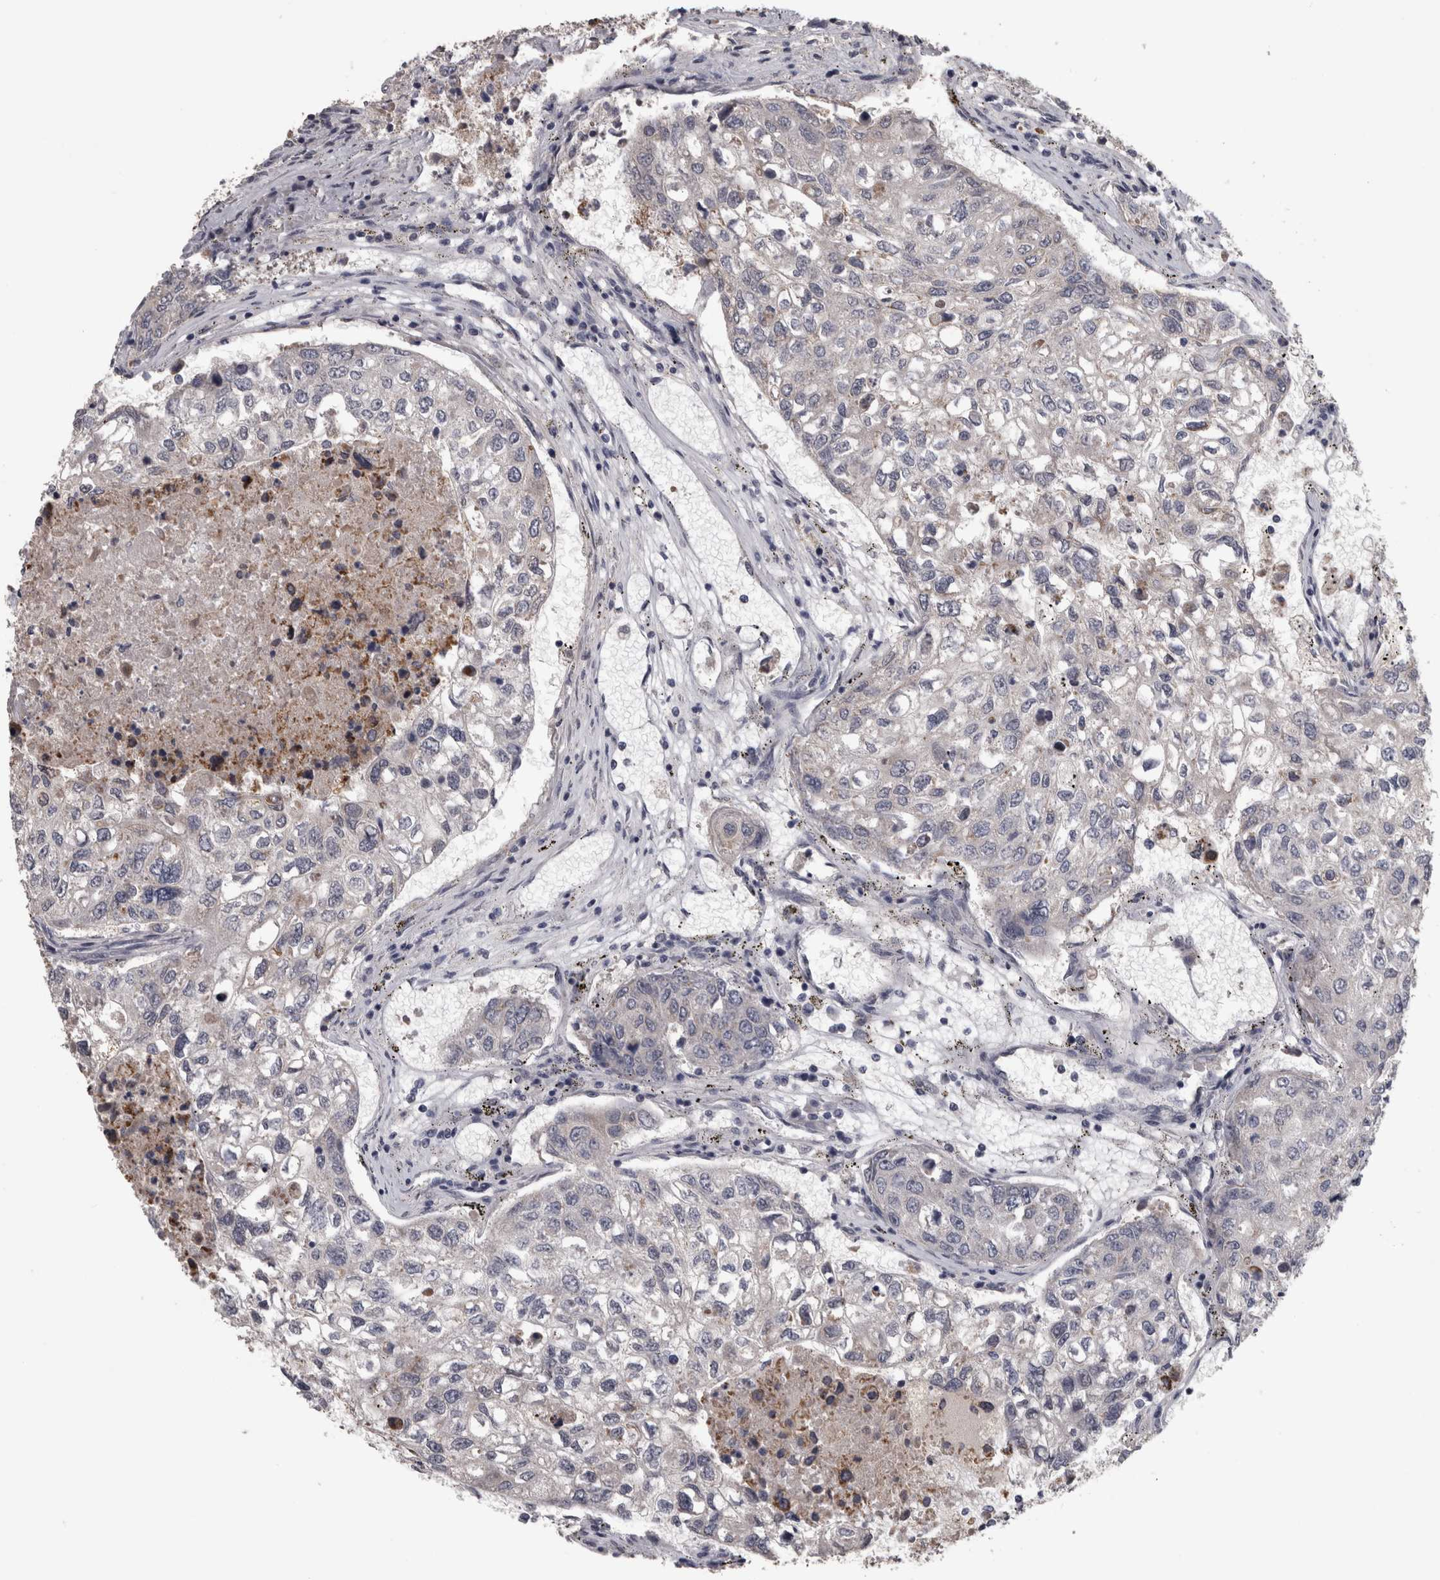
{"staining": {"intensity": "negative", "quantity": "none", "location": "none"}, "tissue": "urothelial cancer", "cell_type": "Tumor cells", "image_type": "cancer", "snomed": [{"axis": "morphology", "description": "Urothelial carcinoma, High grade"}, {"axis": "topography", "description": "Lymph node"}, {"axis": "topography", "description": "Urinary bladder"}], "caption": "High power microscopy micrograph of an immunohistochemistry micrograph of urothelial cancer, revealing no significant staining in tumor cells. The staining was performed using DAB (3,3'-diaminobenzidine) to visualize the protein expression in brown, while the nuclei were stained in blue with hematoxylin (Magnification: 20x).", "gene": "DBT", "patient": {"sex": "male", "age": 51}}